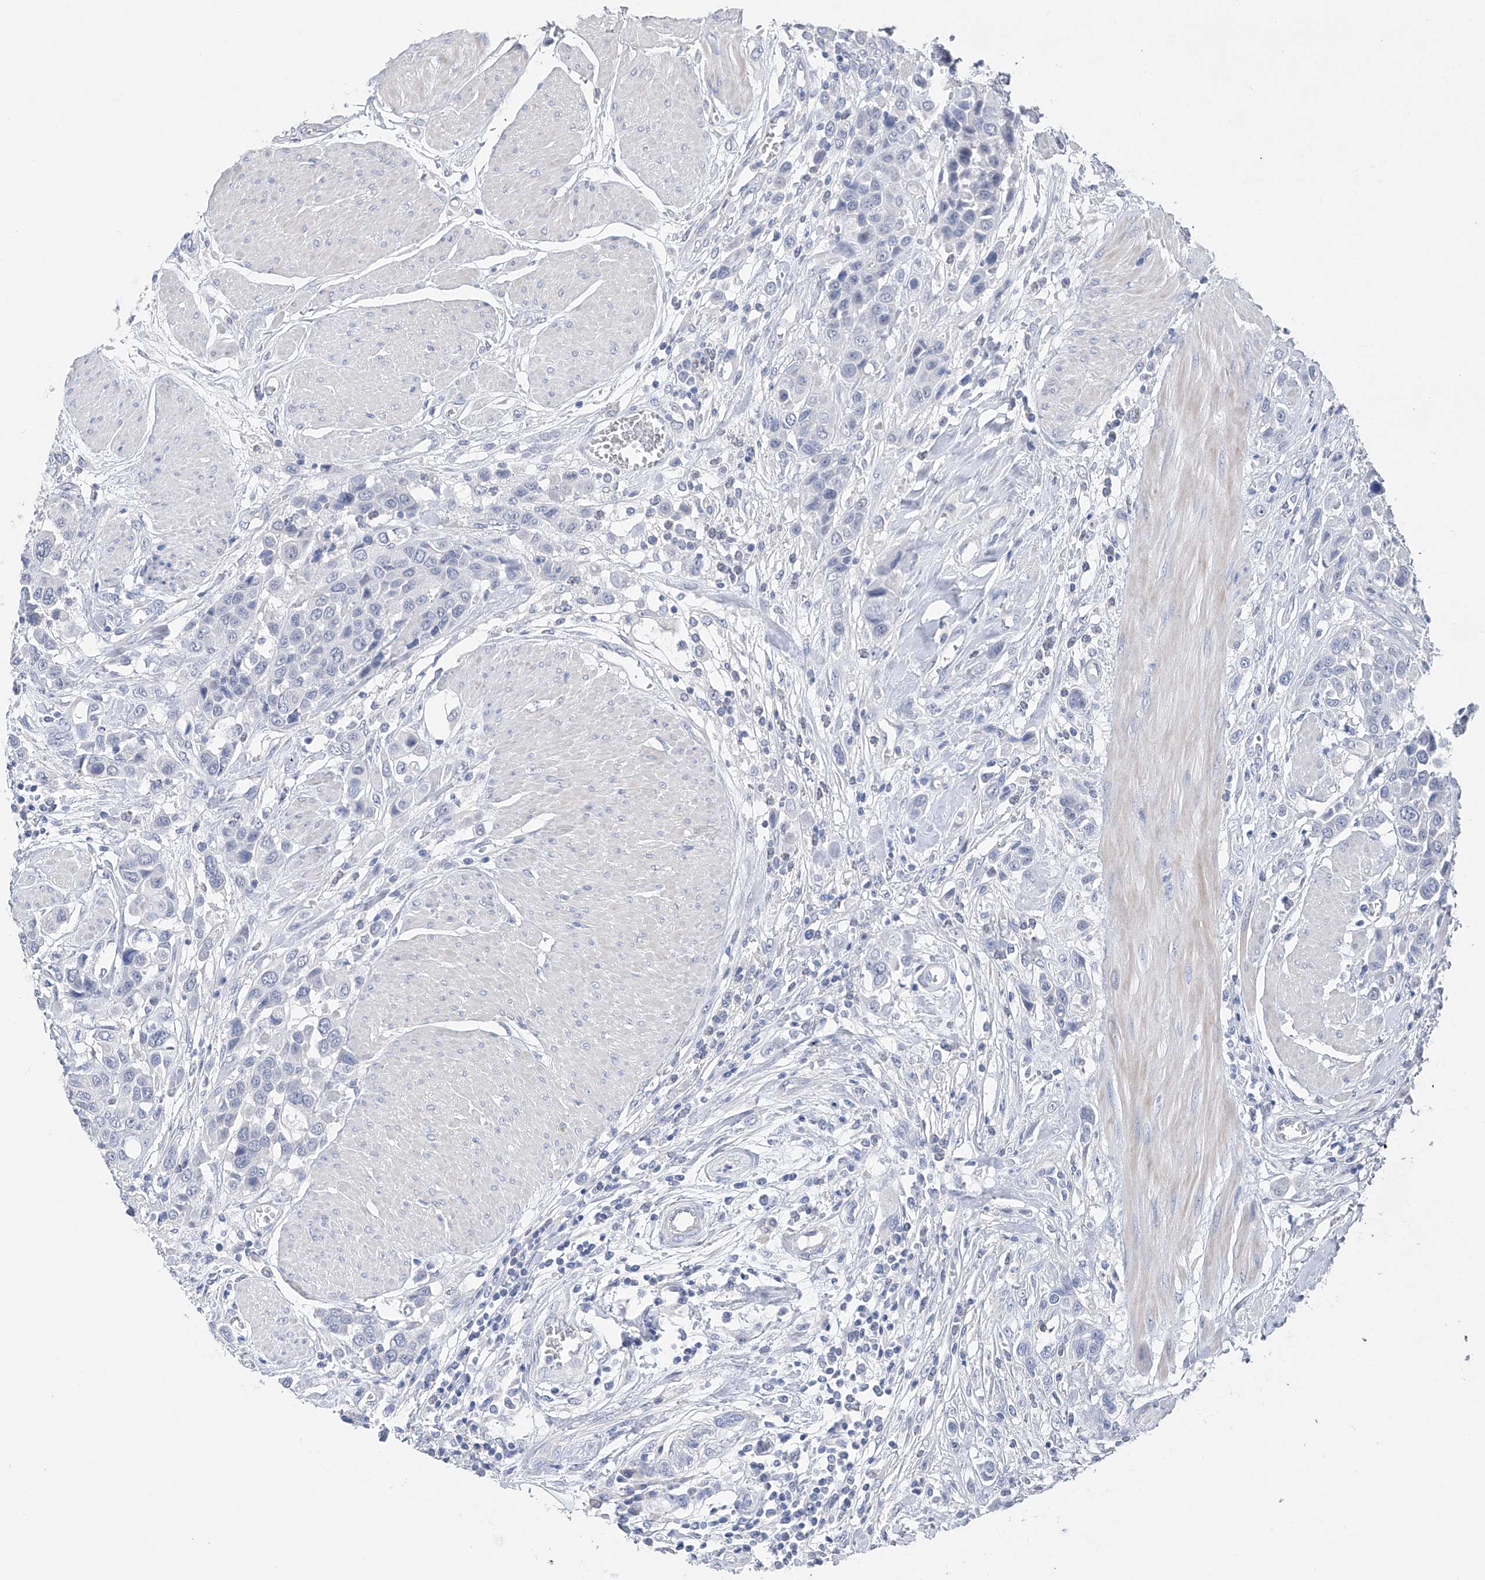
{"staining": {"intensity": "negative", "quantity": "none", "location": "none"}, "tissue": "urothelial cancer", "cell_type": "Tumor cells", "image_type": "cancer", "snomed": [{"axis": "morphology", "description": "Urothelial carcinoma, High grade"}, {"axis": "topography", "description": "Urinary bladder"}], "caption": "Protein analysis of urothelial cancer demonstrates no significant positivity in tumor cells.", "gene": "ADRA1A", "patient": {"sex": "male", "age": 50}}